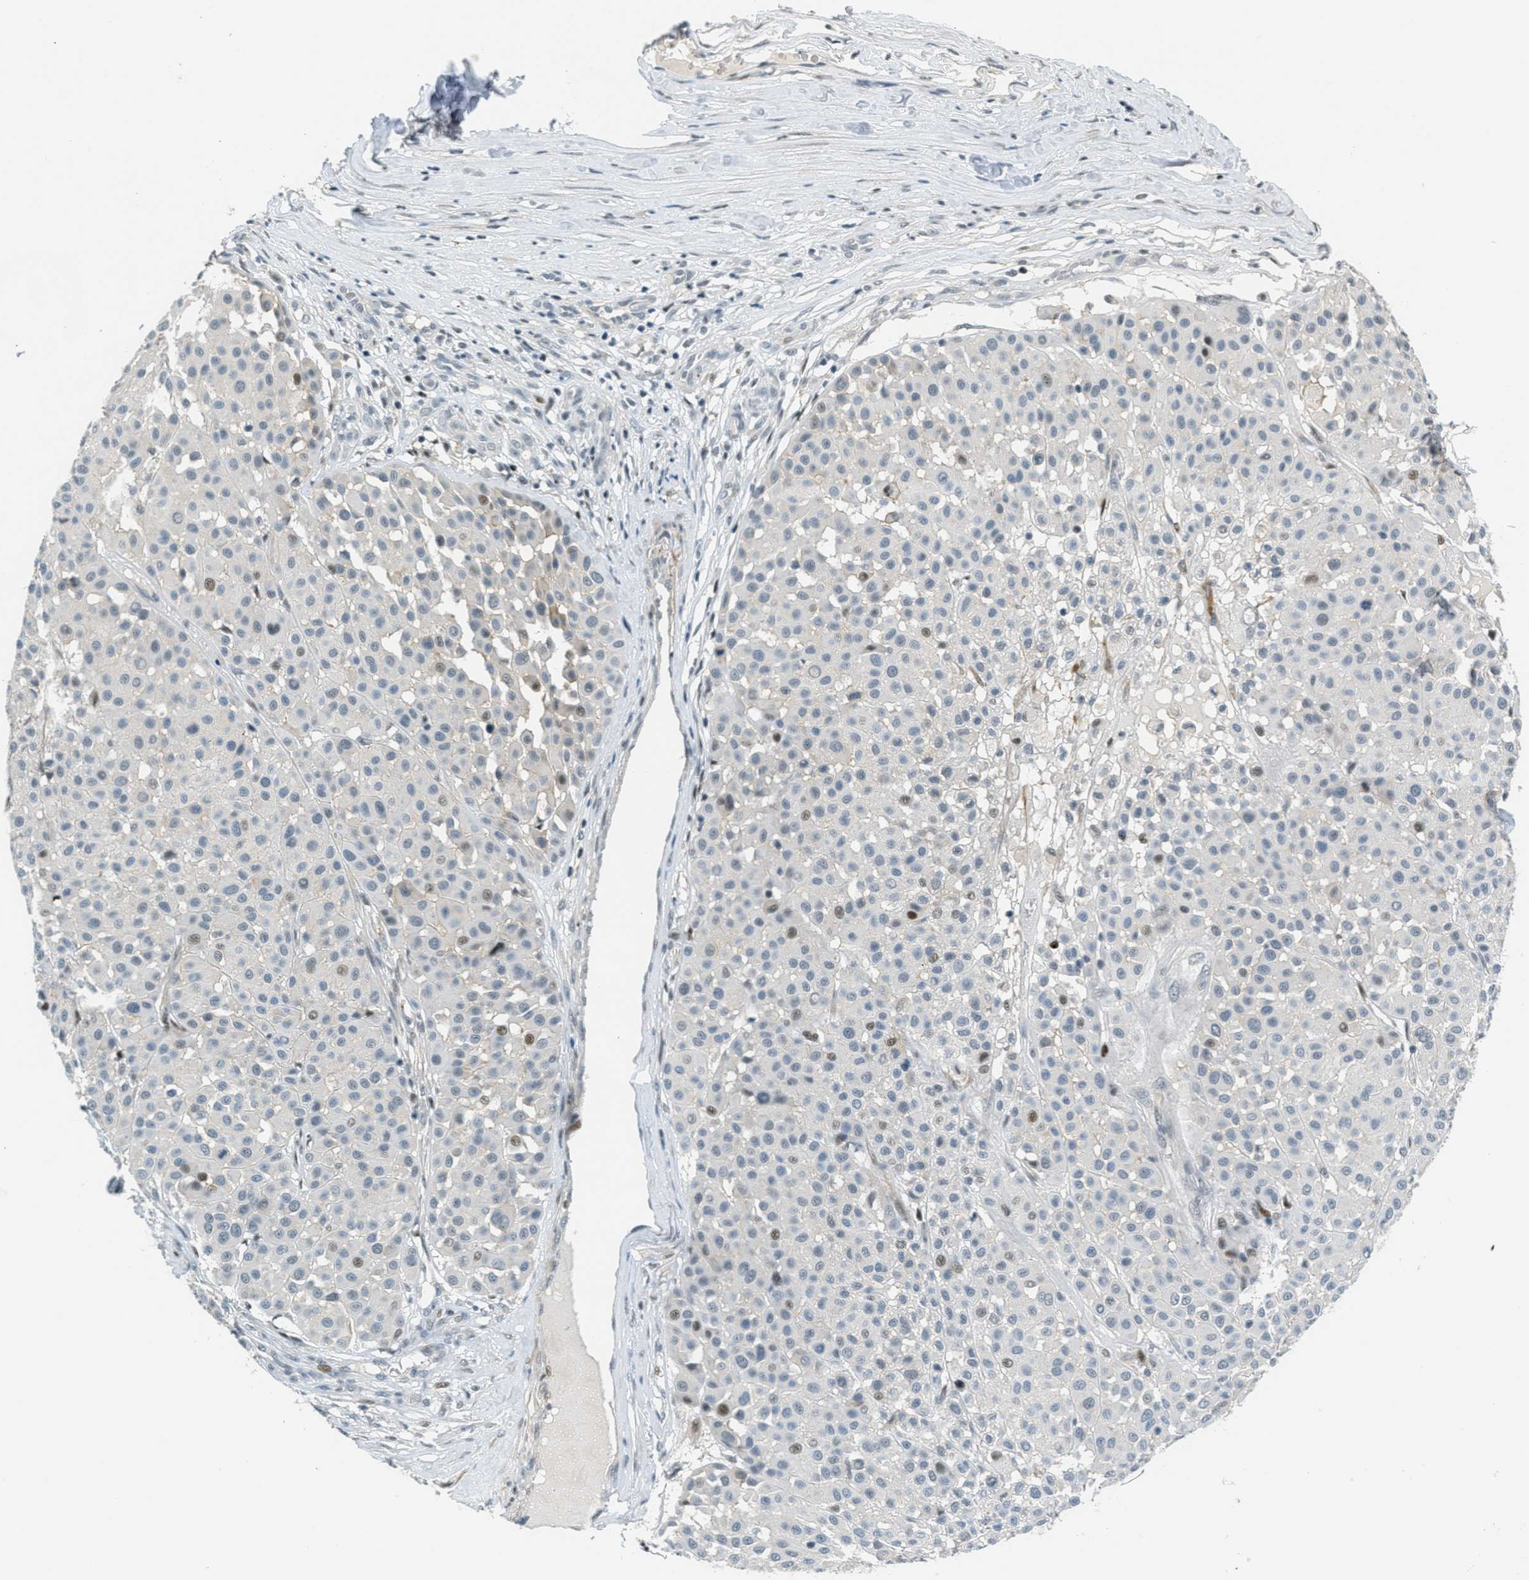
{"staining": {"intensity": "weak", "quantity": "<25%", "location": "nuclear"}, "tissue": "melanoma", "cell_type": "Tumor cells", "image_type": "cancer", "snomed": [{"axis": "morphology", "description": "Malignant melanoma, Metastatic site"}, {"axis": "topography", "description": "Soft tissue"}], "caption": "Tumor cells show no significant protein positivity in malignant melanoma (metastatic site).", "gene": "ZDHHC23", "patient": {"sex": "male", "age": 41}}